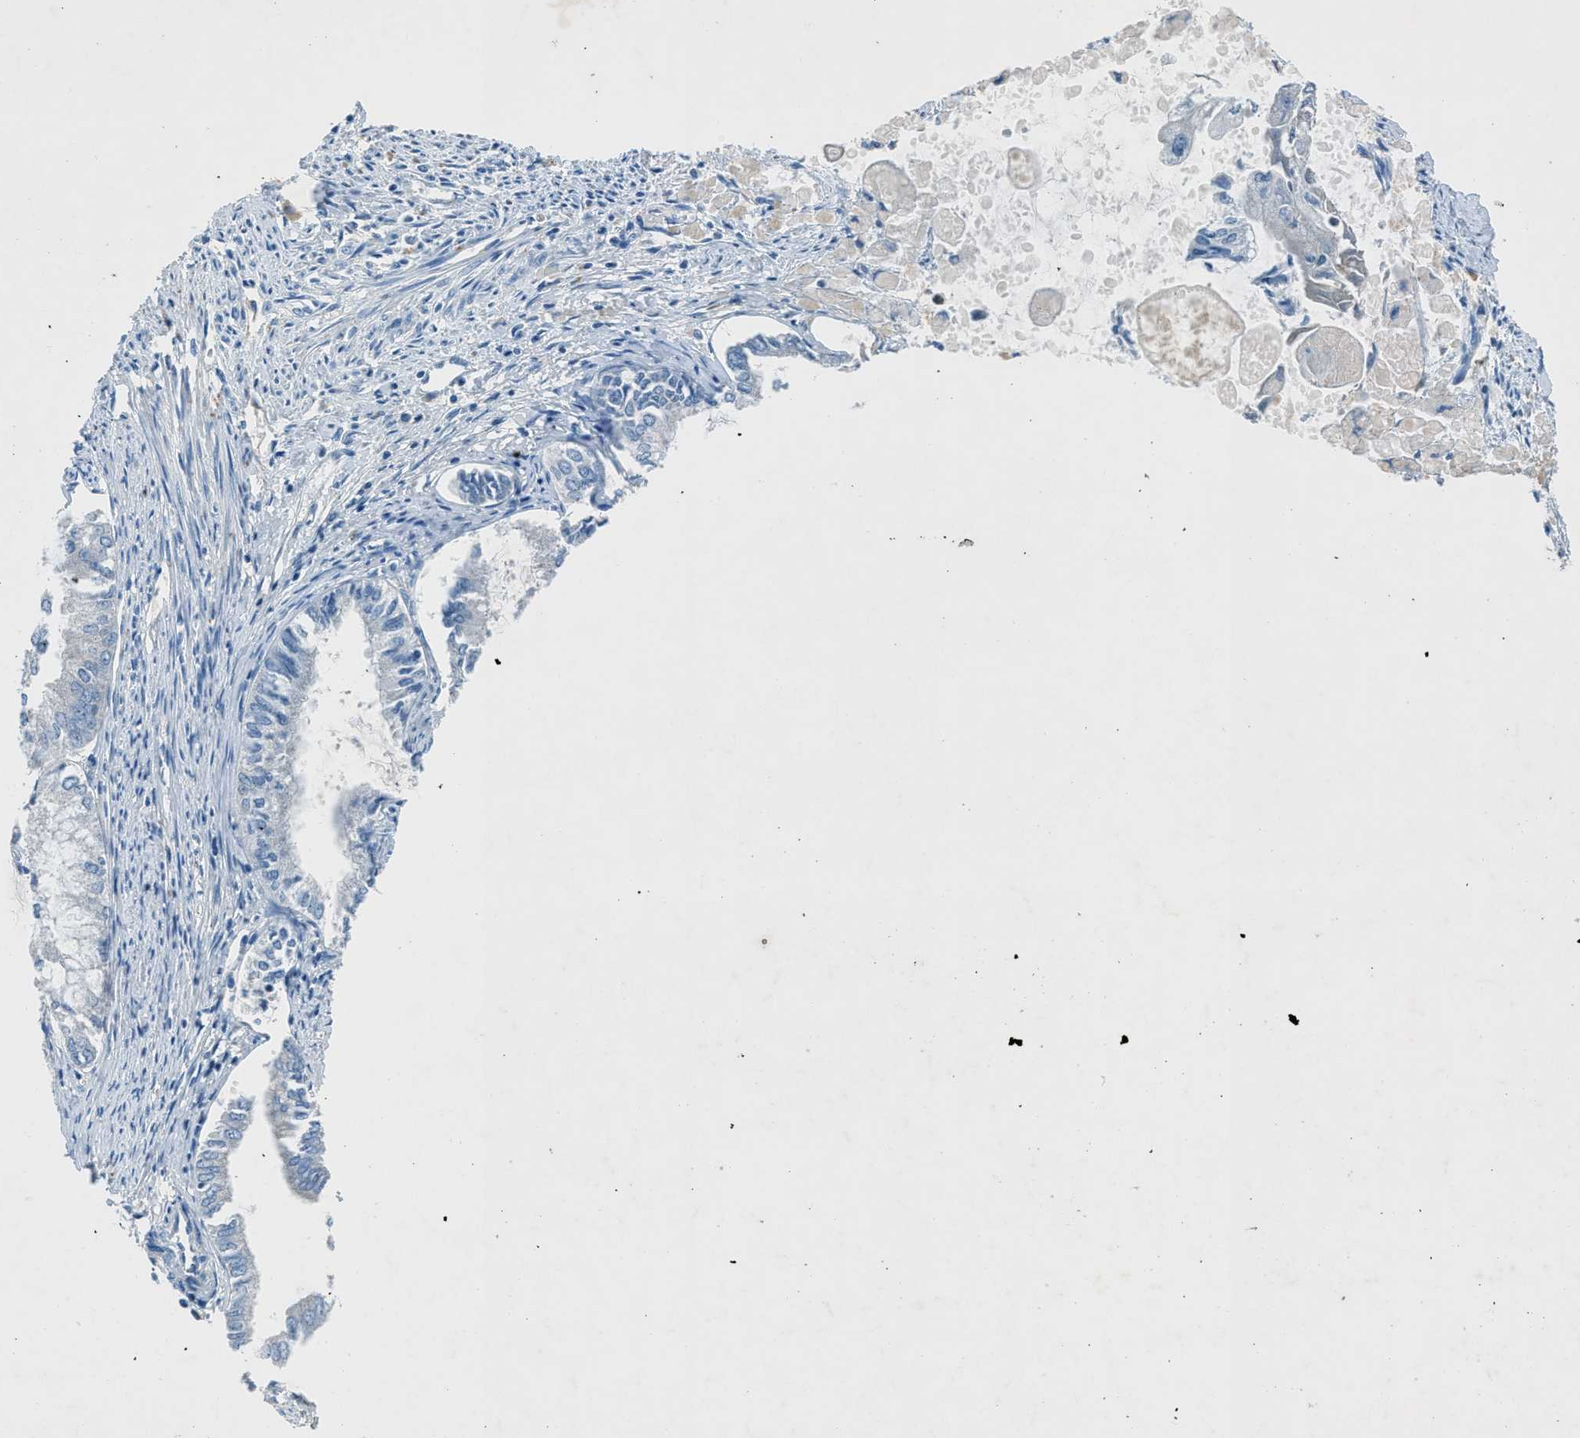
{"staining": {"intensity": "negative", "quantity": "none", "location": "none"}, "tissue": "endometrial cancer", "cell_type": "Tumor cells", "image_type": "cancer", "snomed": [{"axis": "morphology", "description": "Adenocarcinoma, NOS"}, {"axis": "topography", "description": "Endometrium"}], "caption": "An immunohistochemistry histopathology image of adenocarcinoma (endometrial) is shown. There is no staining in tumor cells of adenocarcinoma (endometrial). Brightfield microscopy of immunohistochemistry (IHC) stained with DAB (brown) and hematoxylin (blue), captured at high magnification.", "gene": "BMP1", "patient": {"sex": "female", "age": 86}}